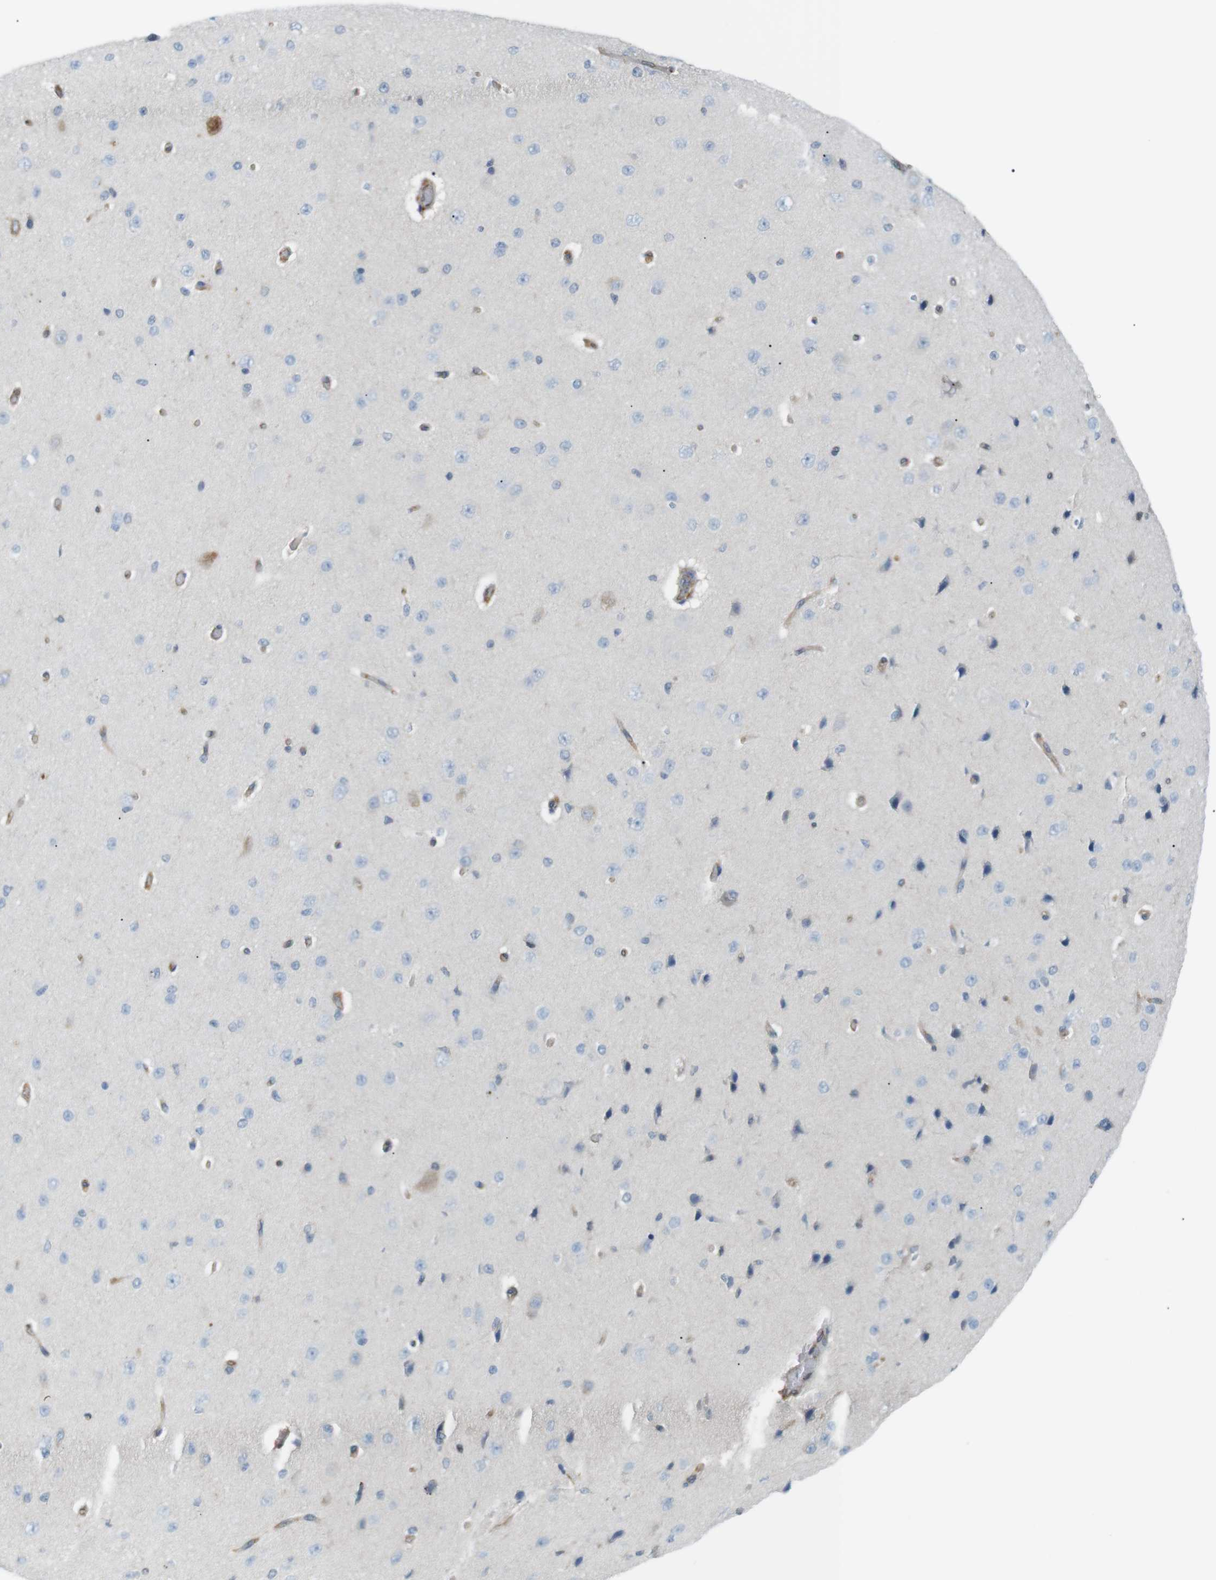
{"staining": {"intensity": "weak", "quantity": ">75%", "location": "cytoplasmic/membranous"}, "tissue": "cerebral cortex", "cell_type": "Endothelial cells", "image_type": "normal", "snomed": [{"axis": "morphology", "description": "Normal tissue, NOS"}, {"axis": "morphology", "description": "Developmental malformation"}, {"axis": "topography", "description": "Cerebral cortex"}], "caption": "Immunohistochemistry image of benign human cerebral cortex stained for a protein (brown), which reveals low levels of weak cytoplasmic/membranous expression in approximately >75% of endothelial cells.", "gene": "PEPD", "patient": {"sex": "female", "age": 30}}